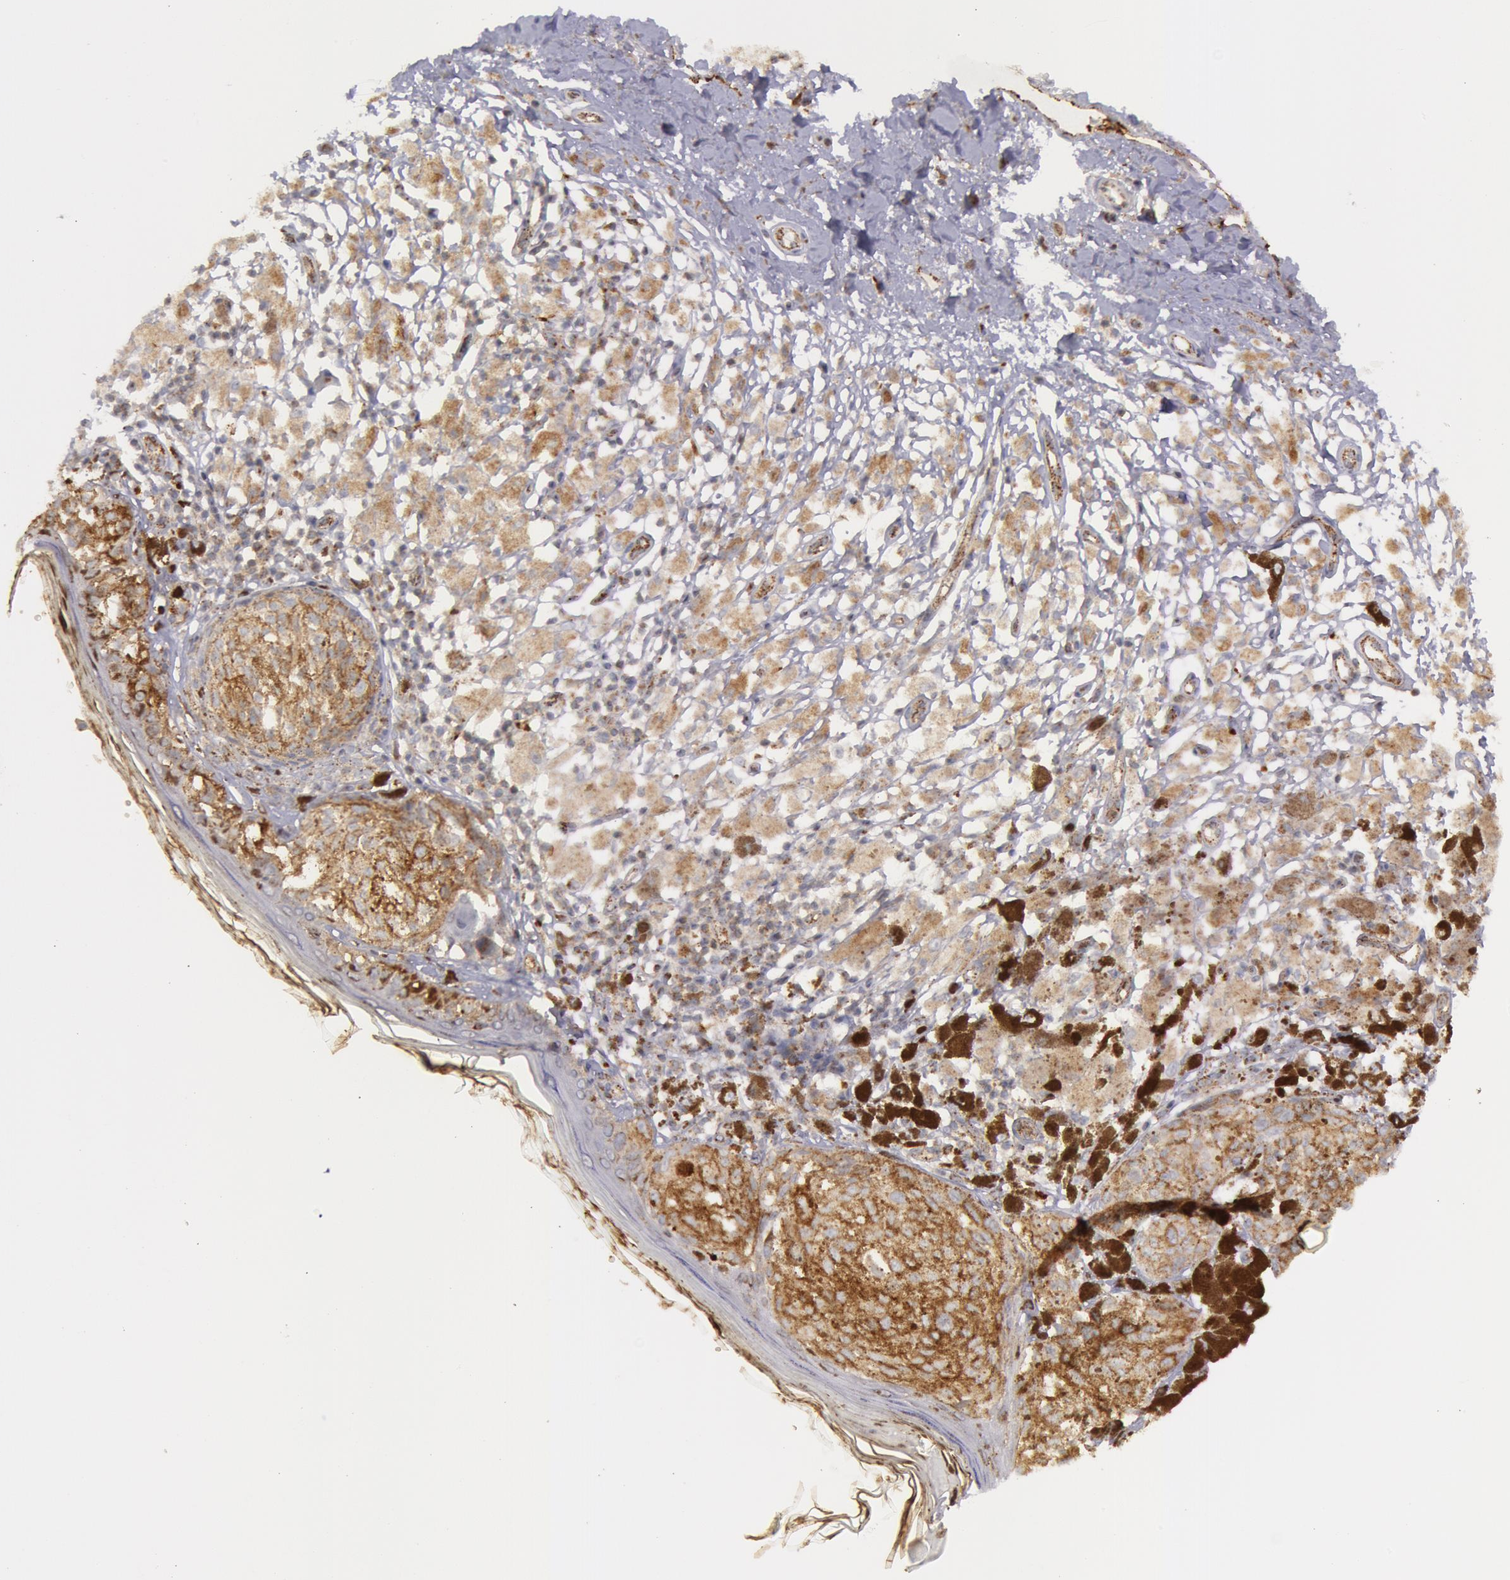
{"staining": {"intensity": "moderate", "quantity": ">75%", "location": "cytoplasmic/membranous"}, "tissue": "melanoma", "cell_type": "Tumor cells", "image_type": "cancer", "snomed": [{"axis": "morphology", "description": "Malignant melanoma, NOS"}, {"axis": "topography", "description": "Skin"}], "caption": "Human melanoma stained for a protein (brown) exhibits moderate cytoplasmic/membranous positive positivity in about >75% of tumor cells.", "gene": "FLOT2", "patient": {"sex": "male", "age": 88}}